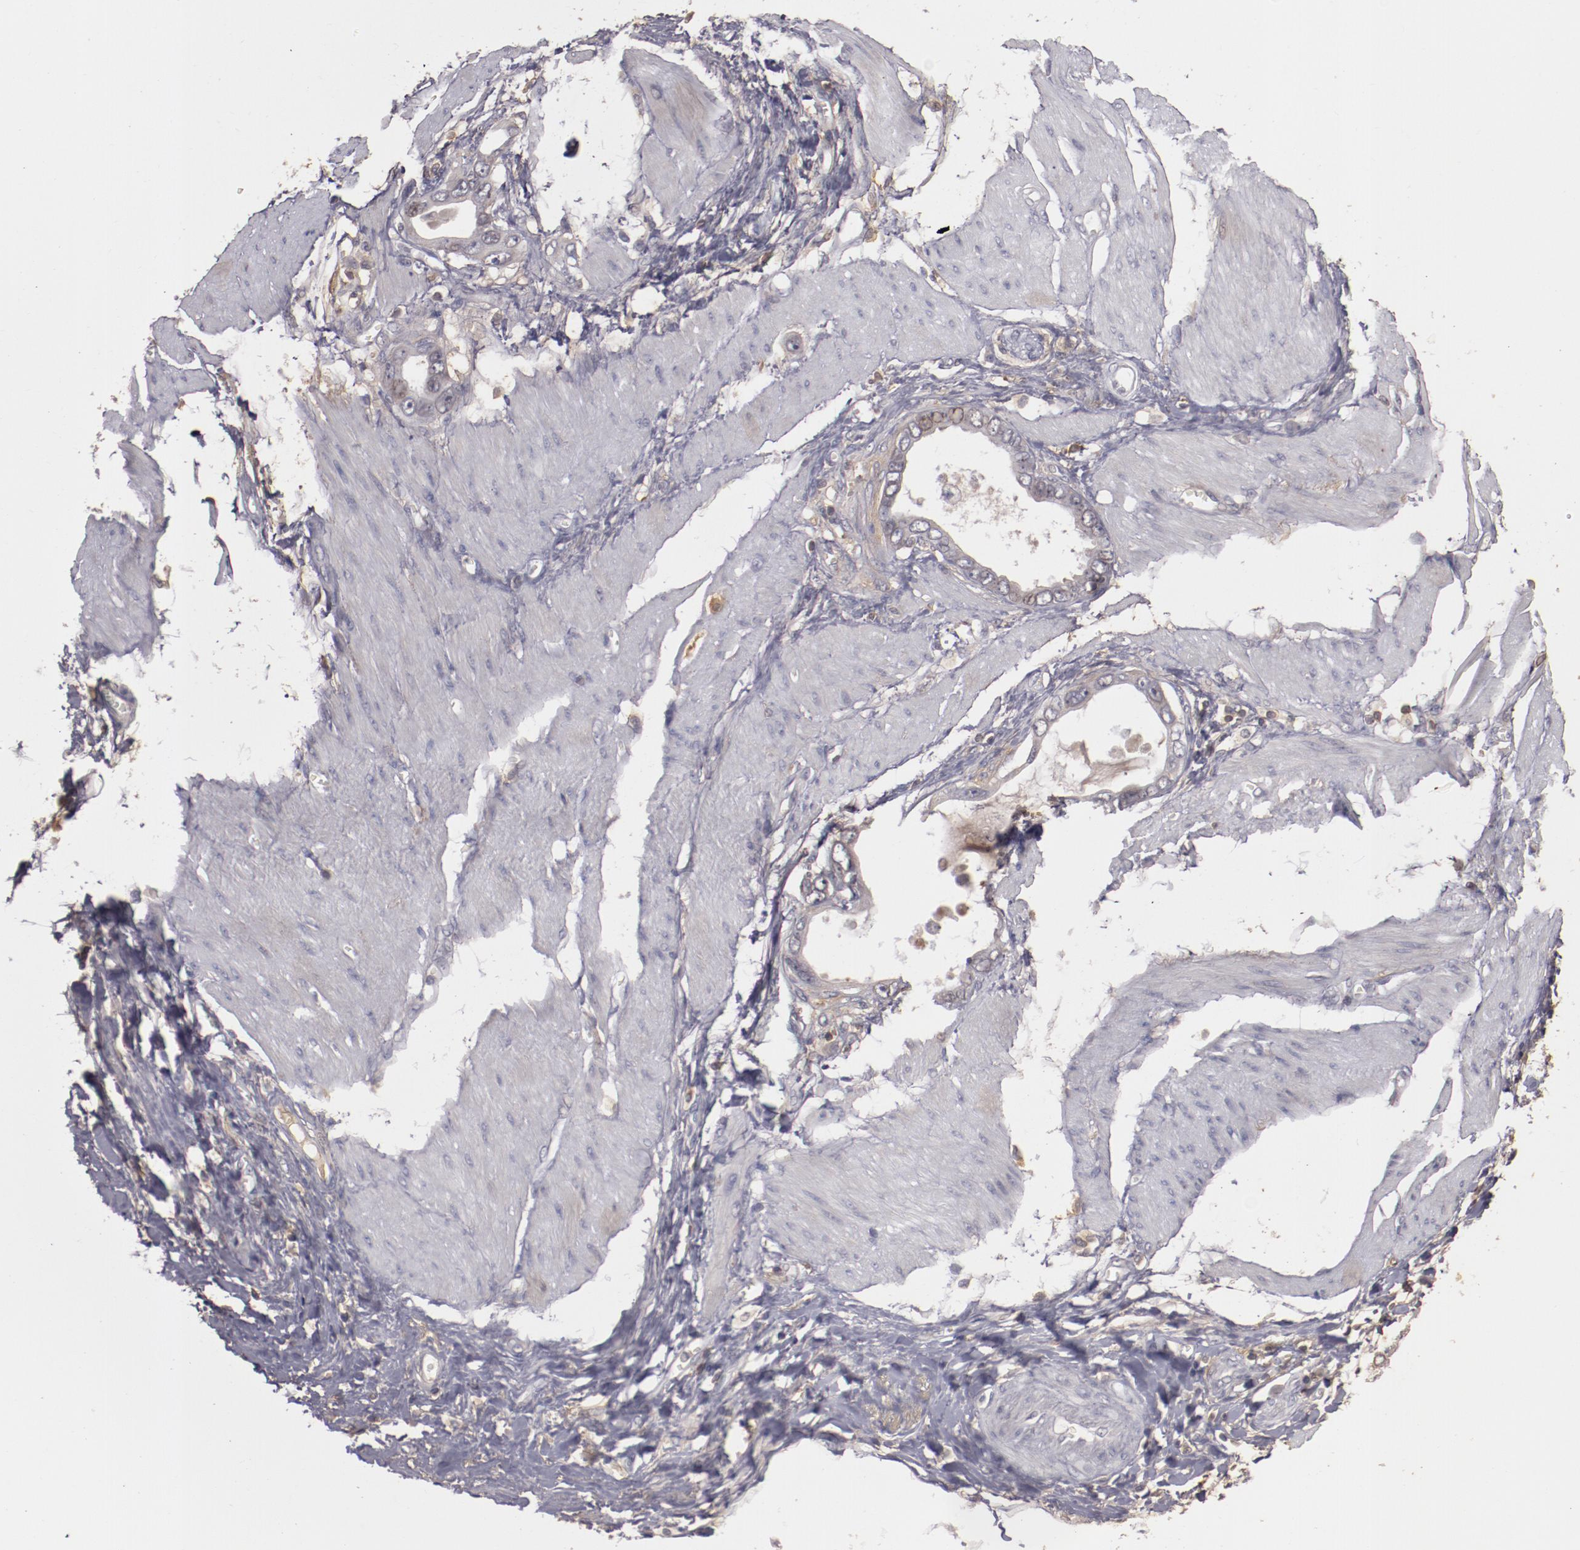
{"staining": {"intensity": "negative", "quantity": "none", "location": "none"}, "tissue": "stomach cancer", "cell_type": "Tumor cells", "image_type": "cancer", "snomed": [{"axis": "morphology", "description": "Adenocarcinoma, NOS"}, {"axis": "topography", "description": "Stomach"}], "caption": "Adenocarcinoma (stomach) was stained to show a protein in brown. There is no significant positivity in tumor cells.", "gene": "MBL2", "patient": {"sex": "male", "age": 78}}